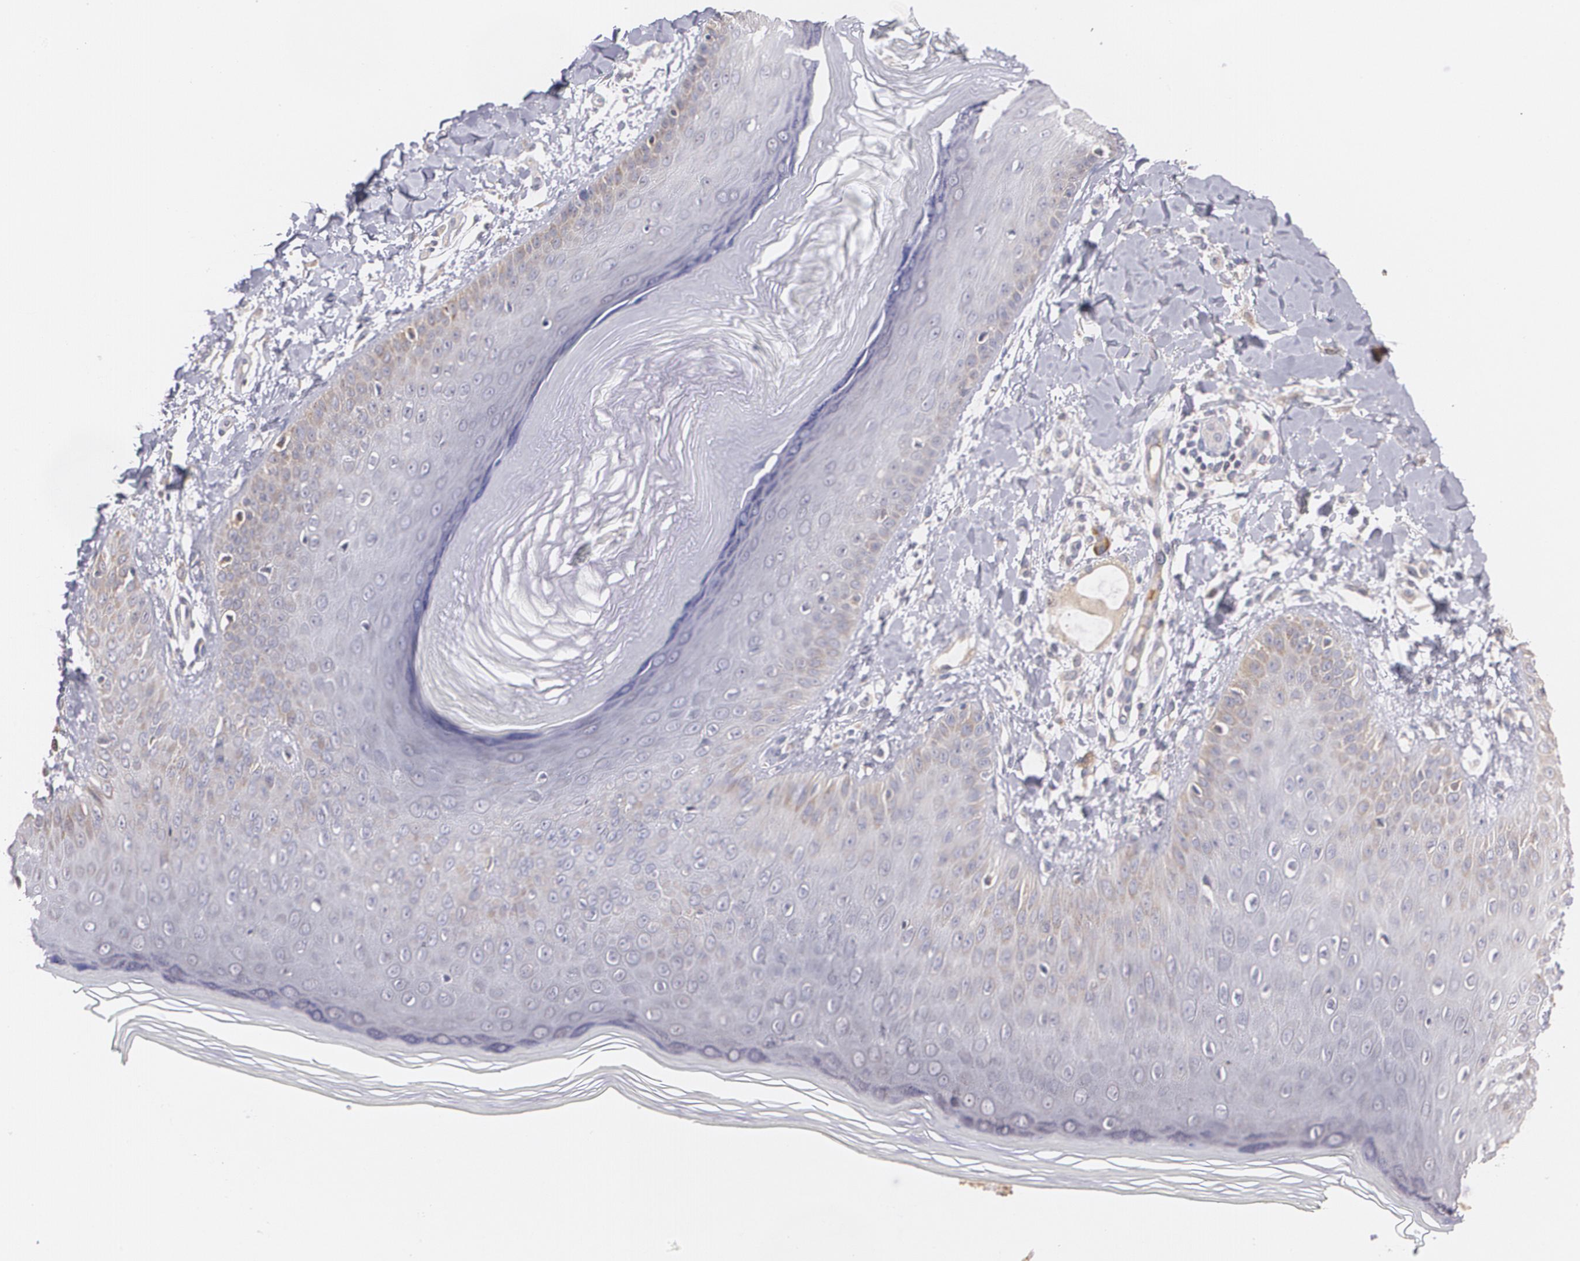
{"staining": {"intensity": "weak", "quantity": "25%-75%", "location": "cytoplasmic/membranous"}, "tissue": "skin", "cell_type": "Epidermal cells", "image_type": "normal", "snomed": [{"axis": "morphology", "description": "Normal tissue, NOS"}, {"axis": "morphology", "description": "Inflammation, NOS"}, {"axis": "topography", "description": "Soft tissue"}, {"axis": "topography", "description": "Anal"}], "caption": "Immunohistochemical staining of normal human skin demonstrates weak cytoplasmic/membranous protein staining in approximately 25%-75% of epidermal cells. The staining was performed using DAB (3,3'-diaminobenzidine) to visualize the protein expression in brown, while the nuclei were stained in blue with hematoxylin (Magnification: 20x).", "gene": "AMBP", "patient": {"sex": "female", "age": 15}}